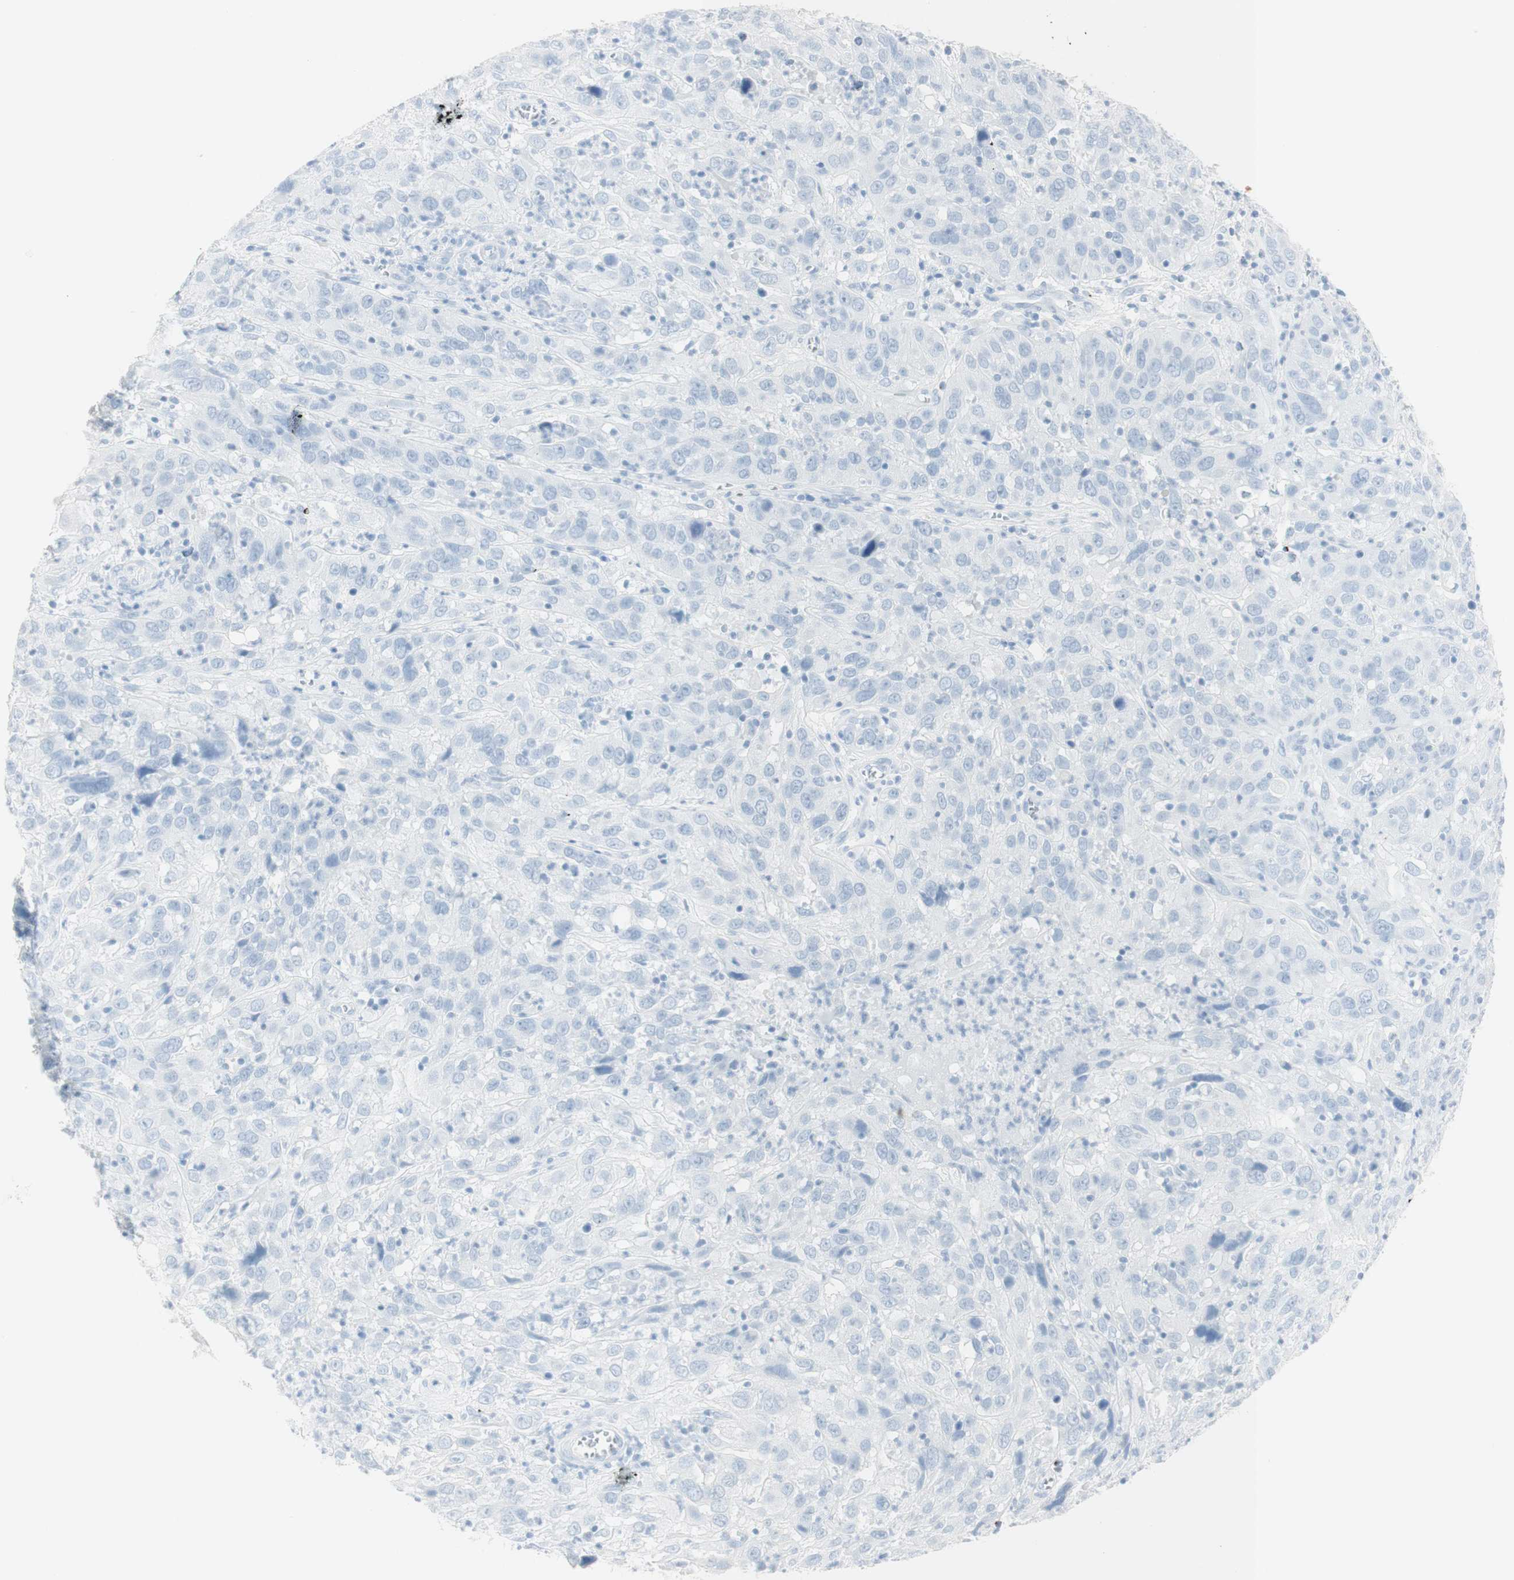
{"staining": {"intensity": "negative", "quantity": "none", "location": "none"}, "tissue": "cervical cancer", "cell_type": "Tumor cells", "image_type": "cancer", "snomed": [{"axis": "morphology", "description": "Squamous cell carcinoma, NOS"}, {"axis": "topography", "description": "Cervix"}], "caption": "The histopathology image reveals no staining of tumor cells in squamous cell carcinoma (cervical). The staining was performed using DAB (3,3'-diaminobenzidine) to visualize the protein expression in brown, while the nuclei were stained in blue with hematoxylin (Magnification: 20x).", "gene": "NAPSA", "patient": {"sex": "female", "age": 32}}